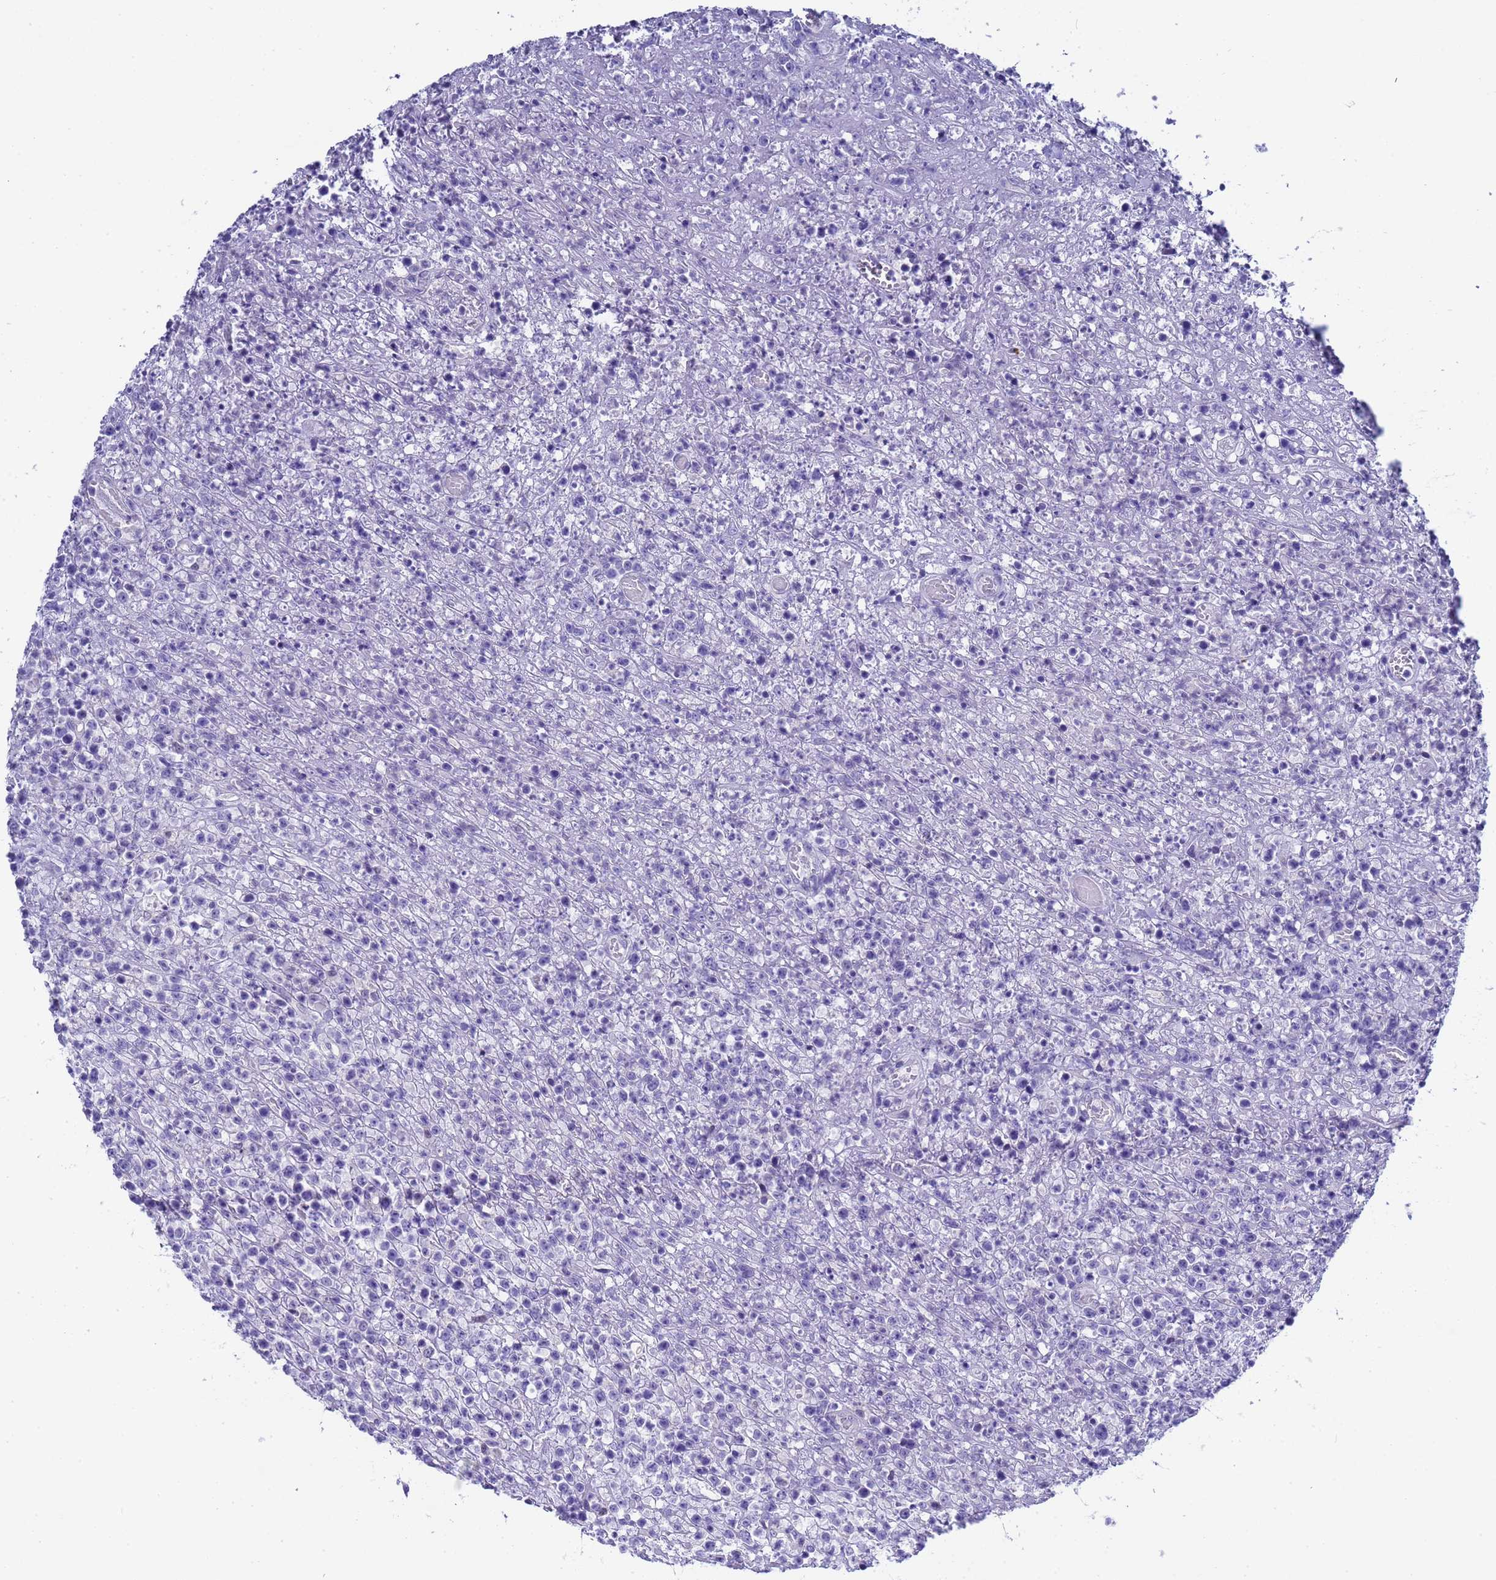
{"staining": {"intensity": "negative", "quantity": "none", "location": "none"}, "tissue": "lymphoma", "cell_type": "Tumor cells", "image_type": "cancer", "snomed": [{"axis": "morphology", "description": "Malignant lymphoma, non-Hodgkin's type, High grade"}, {"axis": "topography", "description": "Colon"}], "caption": "Immunohistochemistry (IHC) of high-grade malignant lymphoma, non-Hodgkin's type shows no positivity in tumor cells. (DAB immunohistochemistry with hematoxylin counter stain).", "gene": "CTRC", "patient": {"sex": "female", "age": 53}}